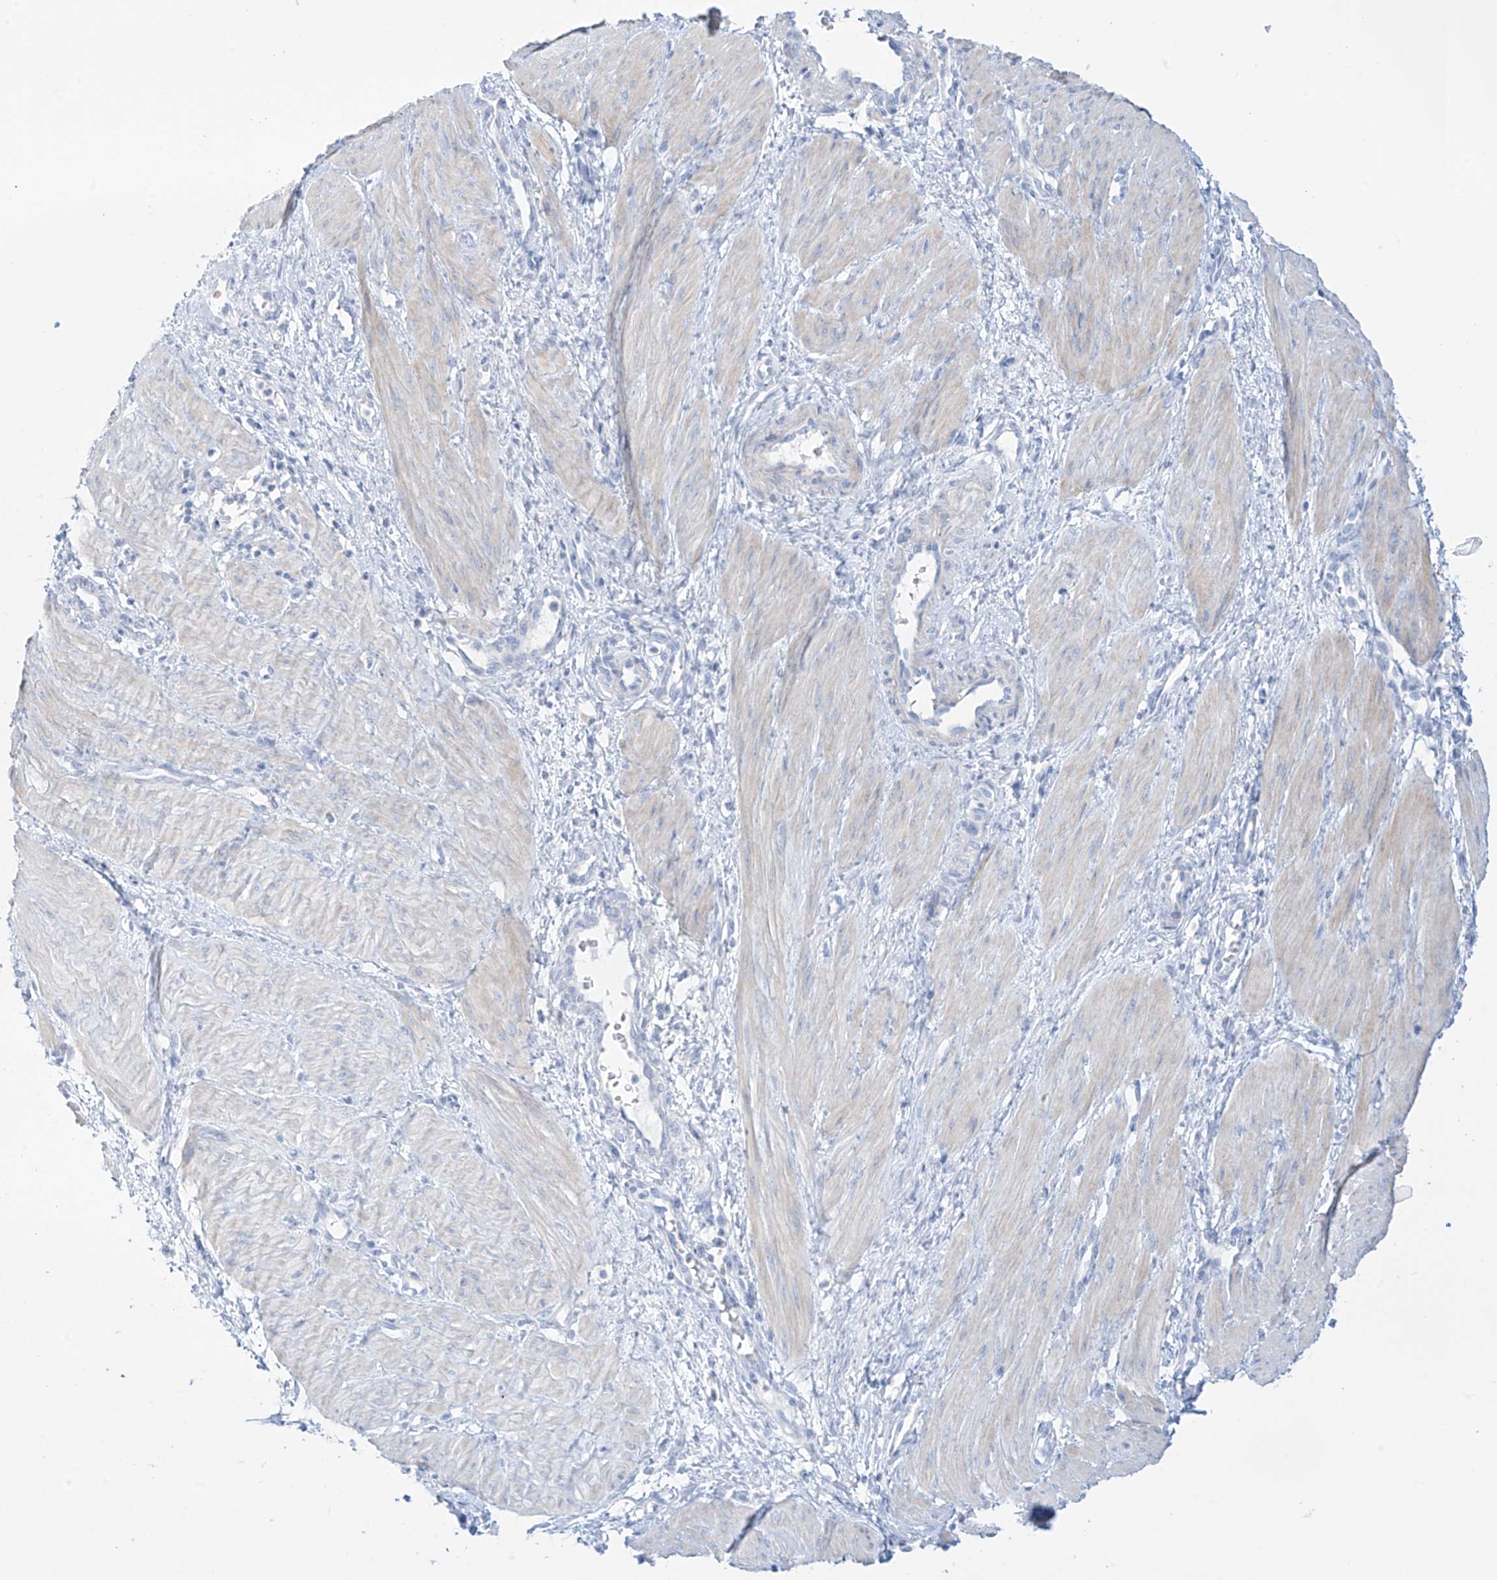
{"staining": {"intensity": "negative", "quantity": "none", "location": "none"}, "tissue": "smooth muscle", "cell_type": "Smooth muscle cells", "image_type": "normal", "snomed": [{"axis": "morphology", "description": "Normal tissue, NOS"}, {"axis": "topography", "description": "Endometrium"}], "caption": "IHC image of benign smooth muscle: human smooth muscle stained with DAB shows no significant protein positivity in smooth muscle cells.", "gene": "SLC26A3", "patient": {"sex": "female", "age": 33}}